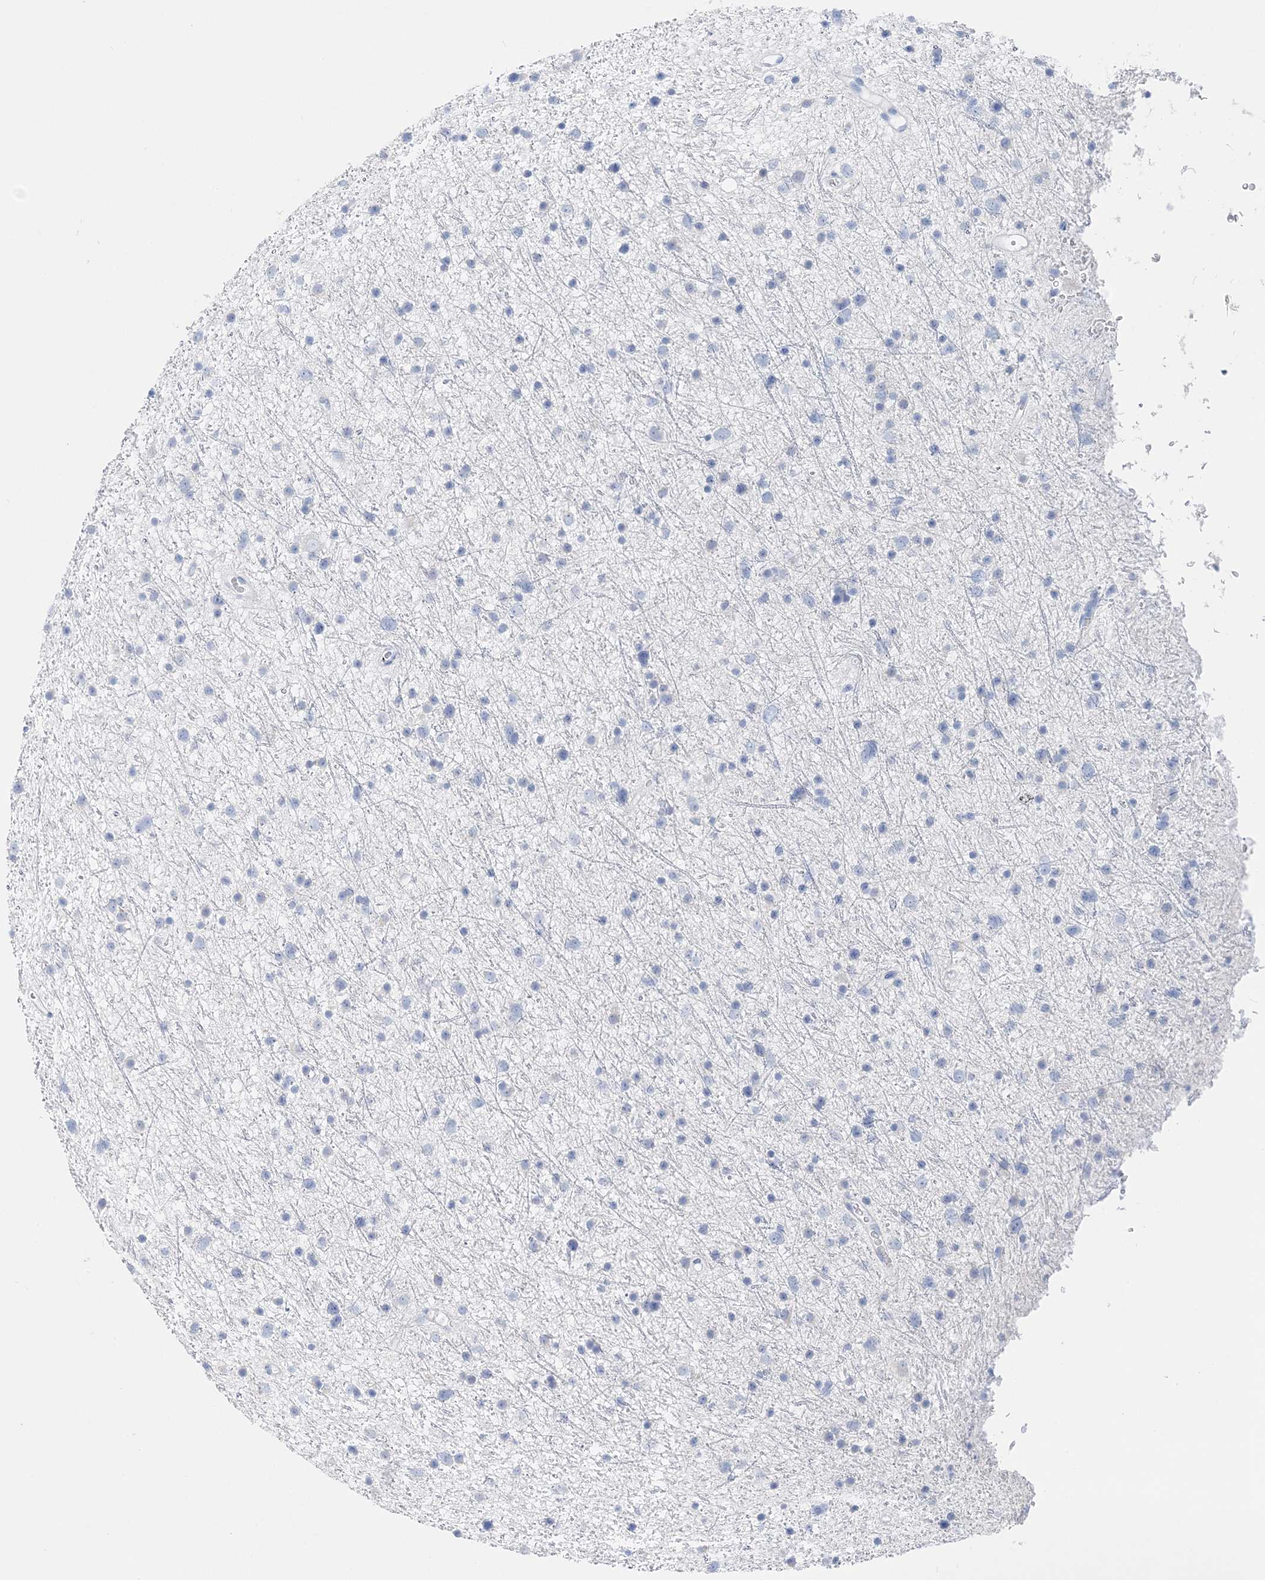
{"staining": {"intensity": "negative", "quantity": "none", "location": "none"}, "tissue": "glioma", "cell_type": "Tumor cells", "image_type": "cancer", "snomed": [{"axis": "morphology", "description": "Glioma, malignant, Low grade"}, {"axis": "topography", "description": "Cerebral cortex"}], "caption": "Immunohistochemistry (IHC) histopathology image of neoplastic tissue: malignant glioma (low-grade) stained with DAB (3,3'-diaminobenzidine) reveals no significant protein positivity in tumor cells.", "gene": "TSPYL6", "patient": {"sex": "female", "age": 39}}